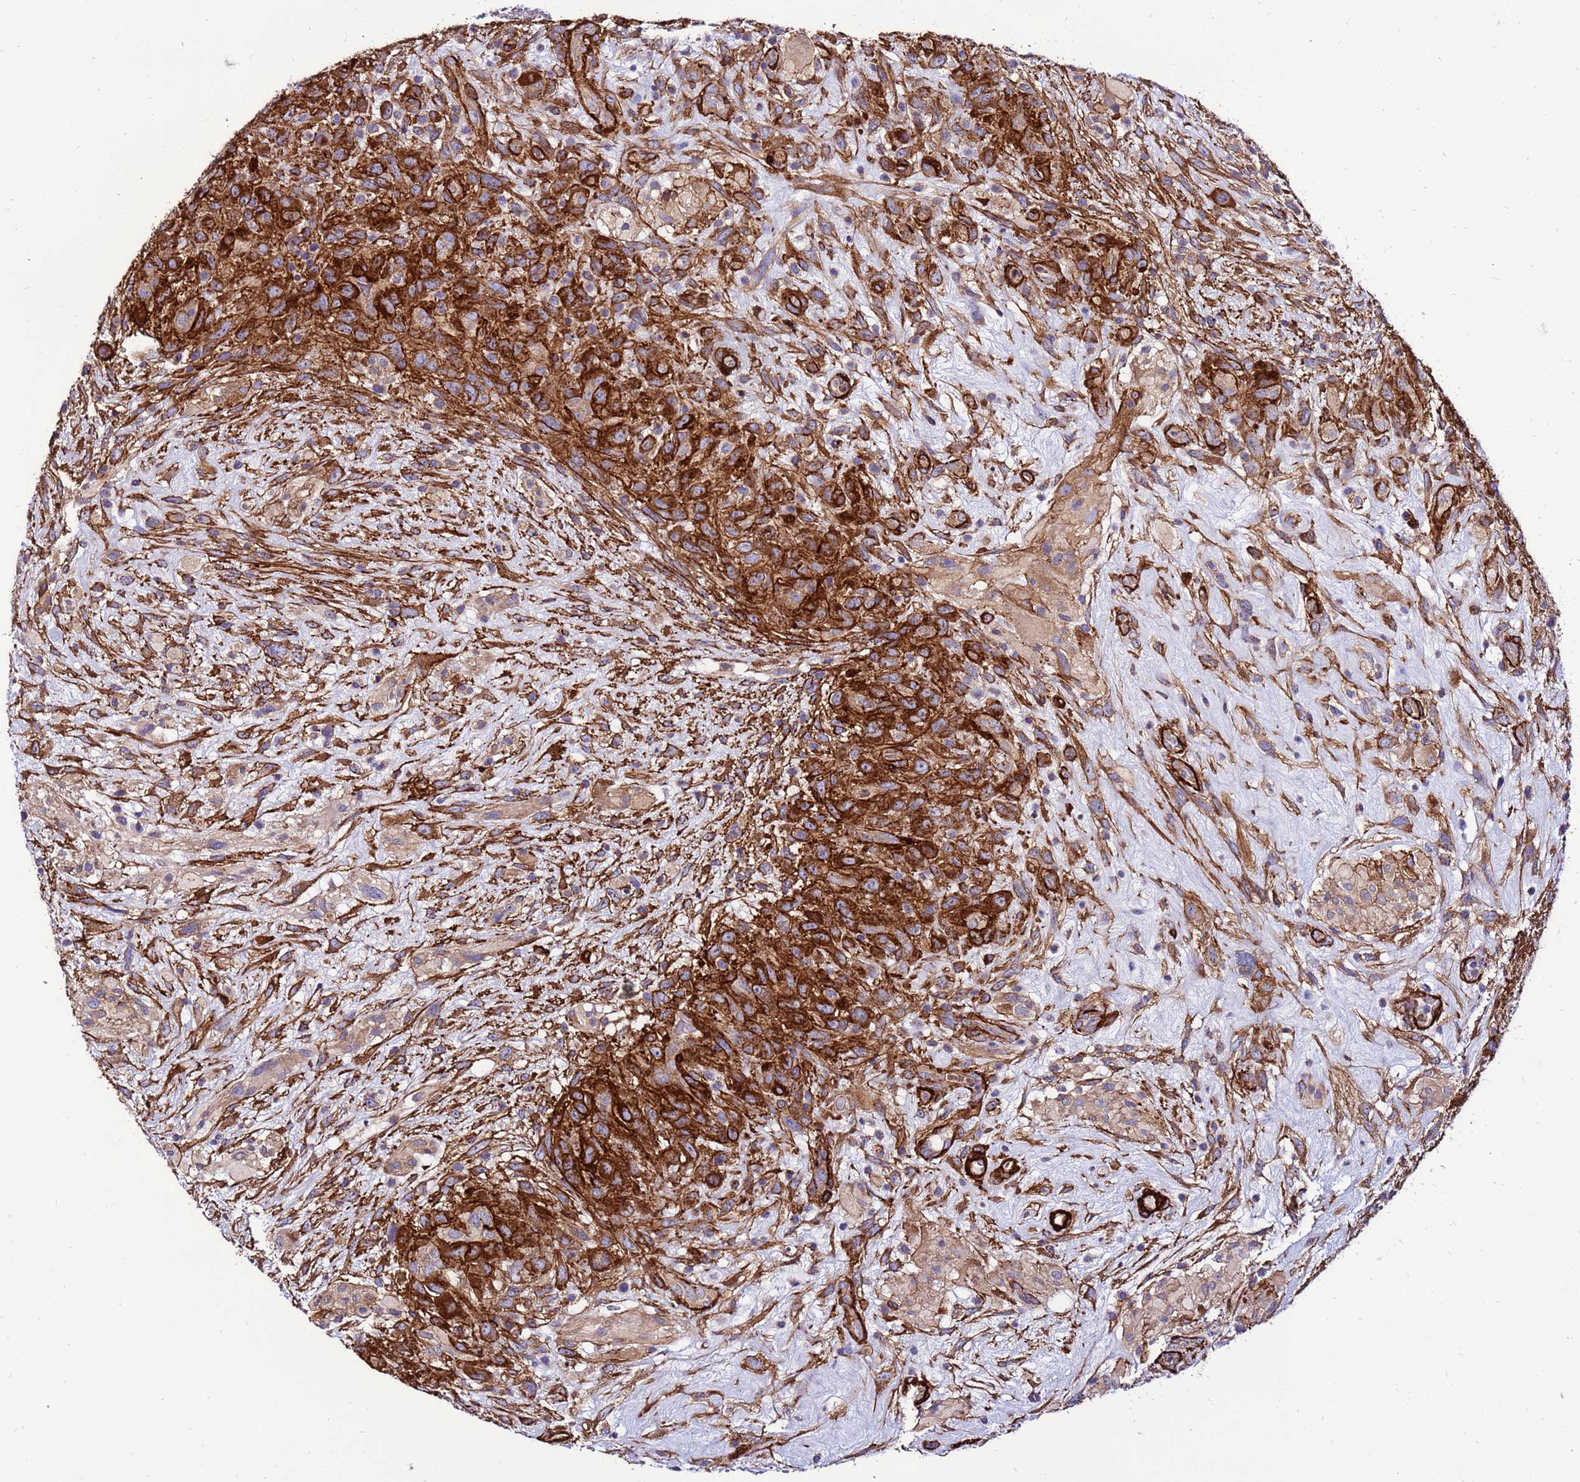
{"staining": {"intensity": "weak", "quantity": ">75%", "location": "cytoplasmic/membranous"}, "tissue": "glioma", "cell_type": "Tumor cells", "image_type": "cancer", "snomed": [{"axis": "morphology", "description": "Glioma, malignant, High grade"}, {"axis": "topography", "description": "Brain"}], "caption": "Immunohistochemistry (IHC) staining of glioma, which reveals low levels of weak cytoplasmic/membranous expression in about >75% of tumor cells indicating weak cytoplasmic/membranous protein expression. The staining was performed using DAB (3,3'-diaminobenzidine) (brown) for protein detection and nuclei were counterstained in hematoxylin (blue).", "gene": "EI24", "patient": {"sex": "male", "age": 61}}